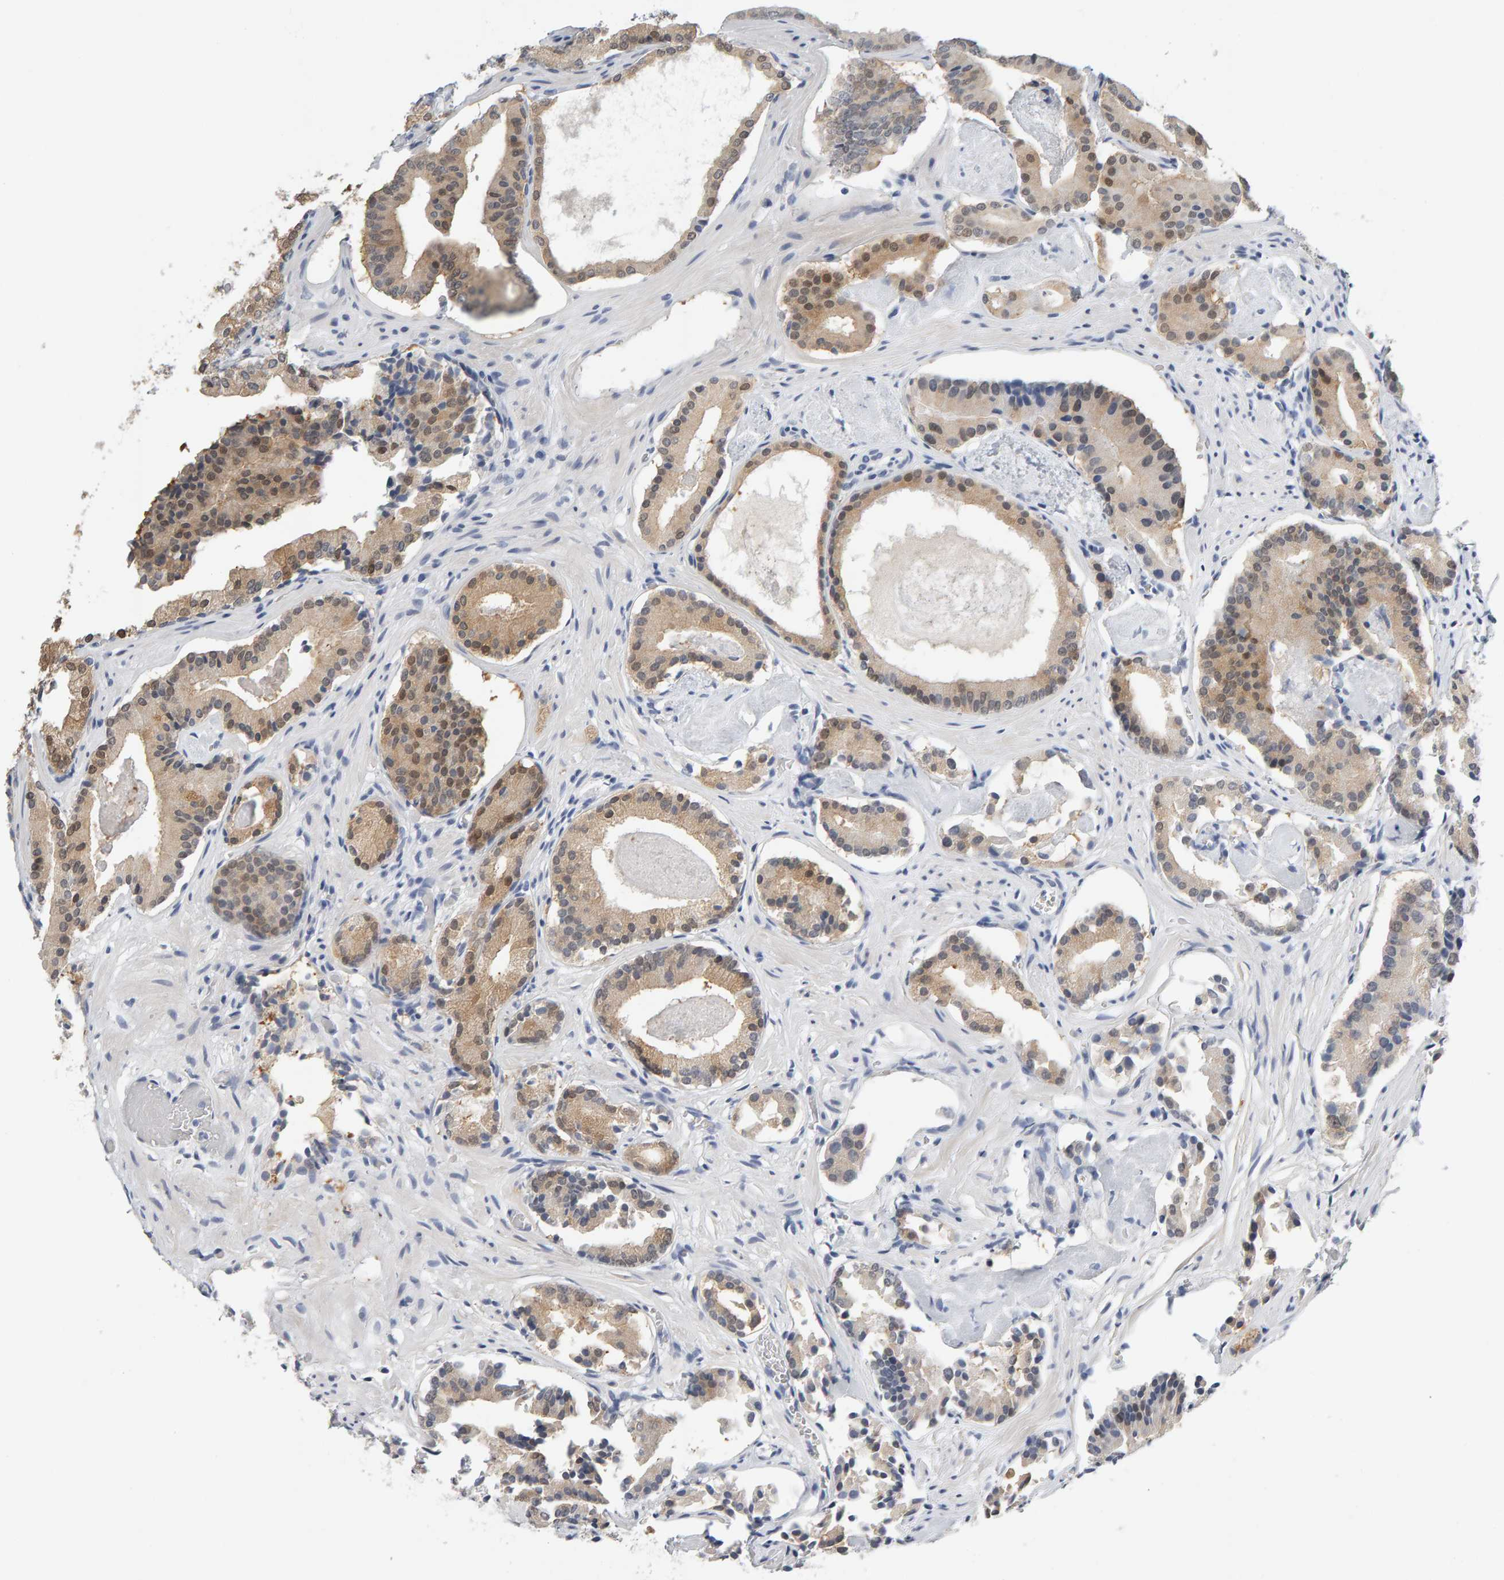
{"staining": {"intensity": "weak", "quantity": ">75%", "location": "cytoplasmic/membranous,nuclear"}, "tissue": "prostate cancer", "cell_type": "Tumor cells", "image_type": "cancer", "snomed": [{"axis": "morphology", "description": "Adenocarcinoma, Low grade"}, {"axis": "topography", "description": "Prostate"}], "caption": "Brown immunohistochemical staining in human prostate low-grade adenocarcinoma reveals weak cytoplasmic/membranous and nuclear expression in about >75% of tumor cells. Nuclei are stained in blue.", "gene": "CTH", "patient": {"sex": "male", "age": 51}}